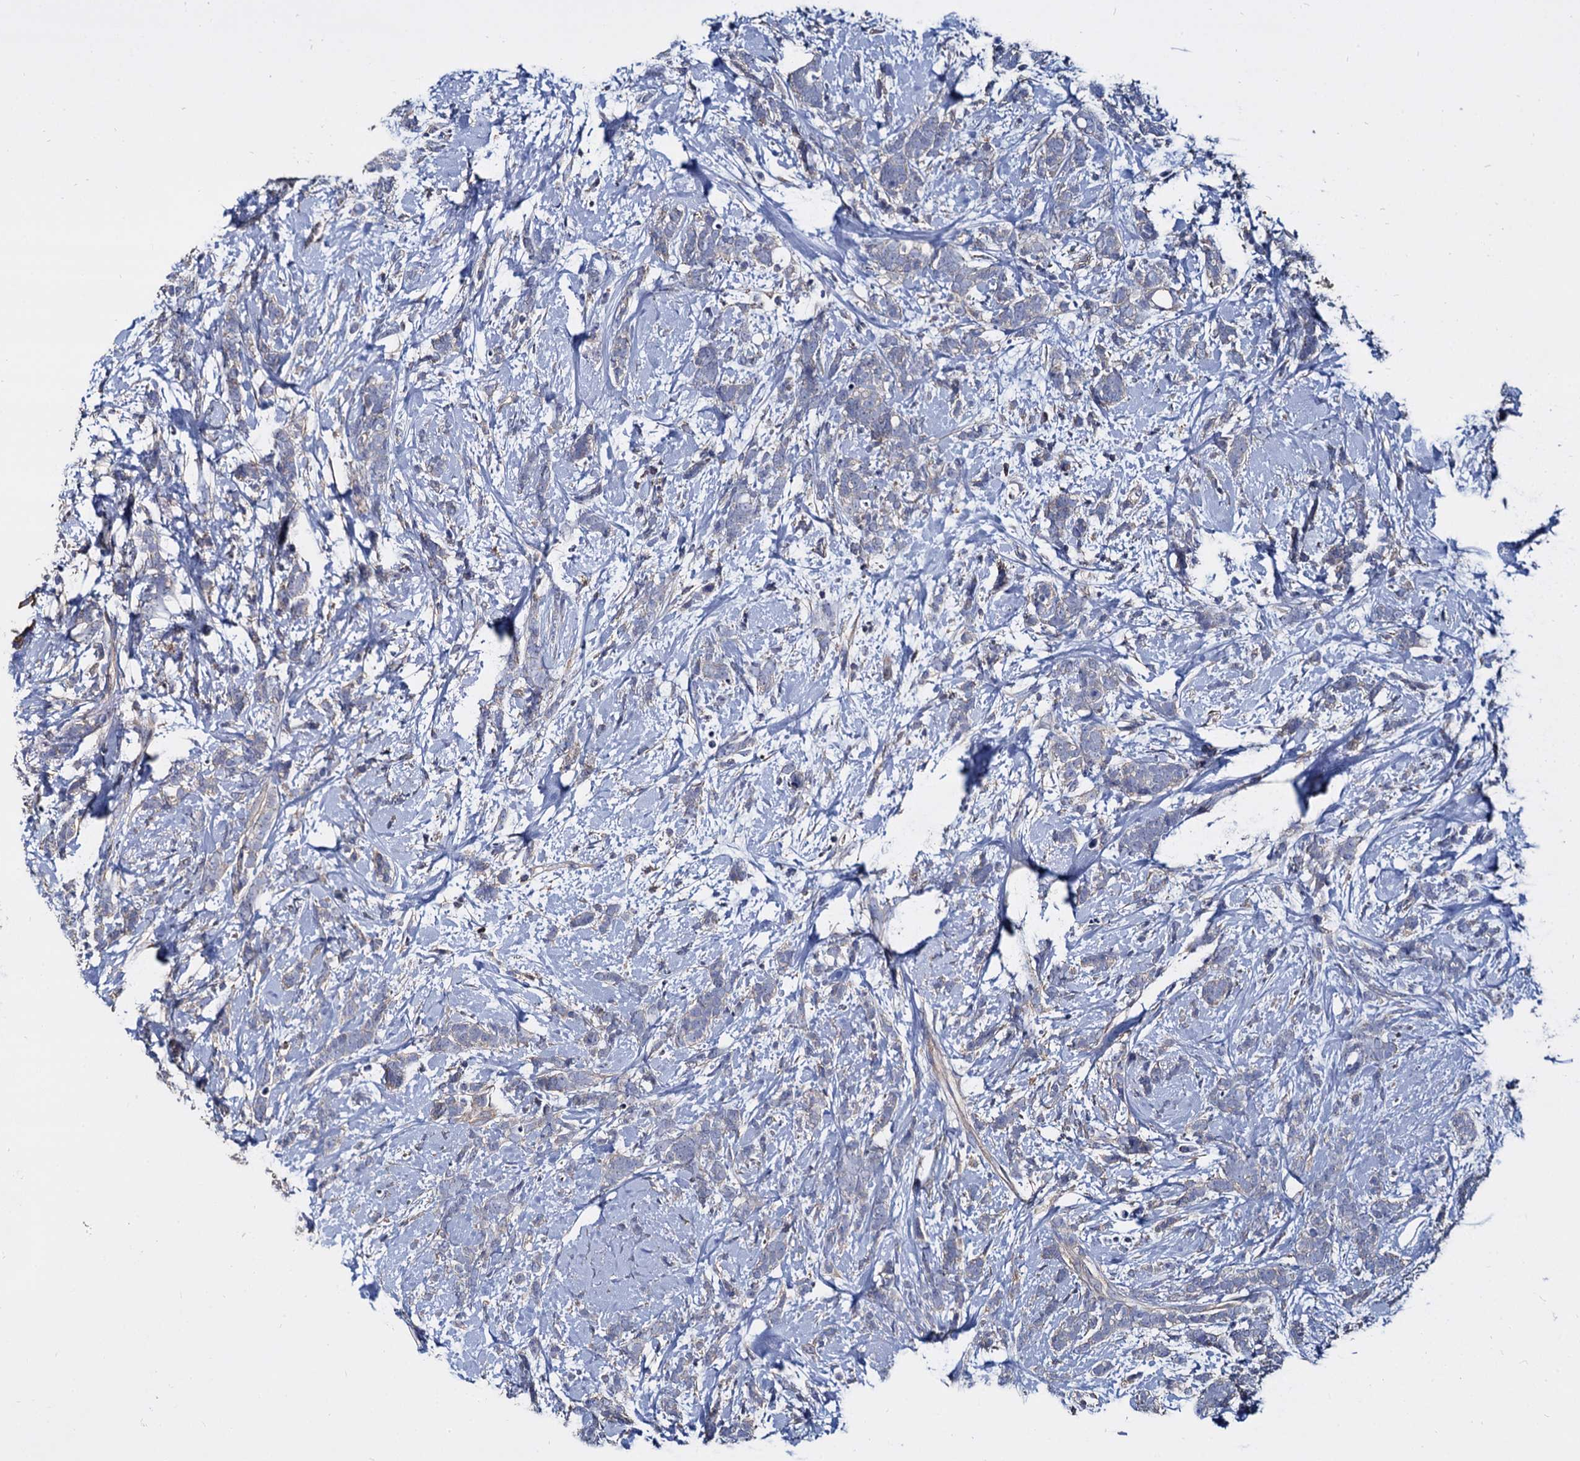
{"staining": {"intensity": "weak", "quantity": "<25%", "location": "cytoplasmic/membranous"}, "tissue": "breast cancer", "cell_type": "Tumor cells", "image_type": "cancer", "snomed": [{"axis": "morphology", "description": "Lobular carcinoma"}, {"axis": "topography", "description": "Breast"}], "caption": "DAB immunohistochemical staining of human breast cancer displays no significant positivity in tumor cells. (Brightfield microscopy of DAB IHC at high magnification).", "gene": "ANKRD13A", "patient": {"sex": "female", "age": 58}}